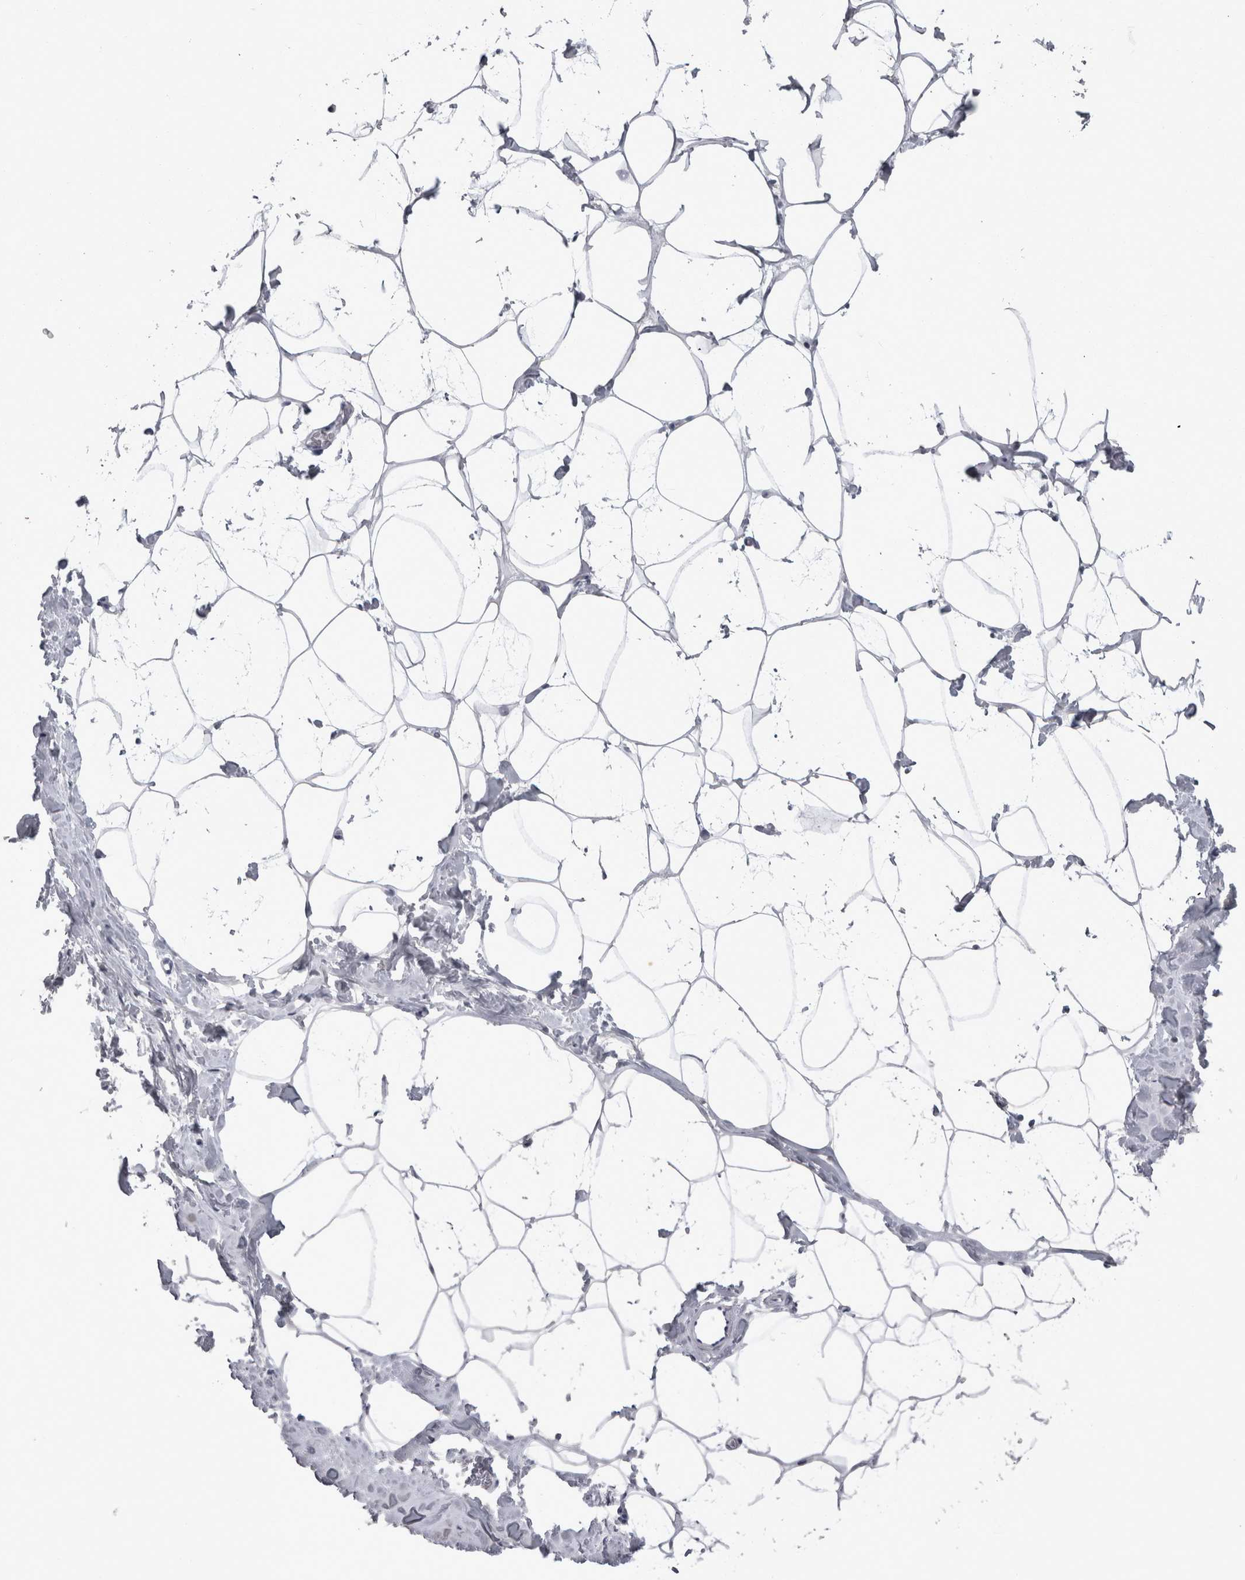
{"staining": {"intensity": "negative", "quantity": "none", "location": "none"}, "tissue": "adipose tissue", "cell_type": "Adipocytes", "image_type": "normal", "snomed": [{"axis": "morphology", "description": "Normal tissue, NOS"}, {"axis": "morphology", "description": "Fibrosis, NOS"}, {"axis": "topography", "description": "Breast"}, {"axis": "topography", "description": "Adipose tissue"}], "caption": "IHC of unremarkable human adipose tissue exhibits no positivity in adipocytes. (Brightfield microscopy of DAB (3,3'-diaminobenzidine) immunohistochemistry (IHC) at high magnification).", "gene": "PDX1", "patient": {"sex": "female", "age": 39}}